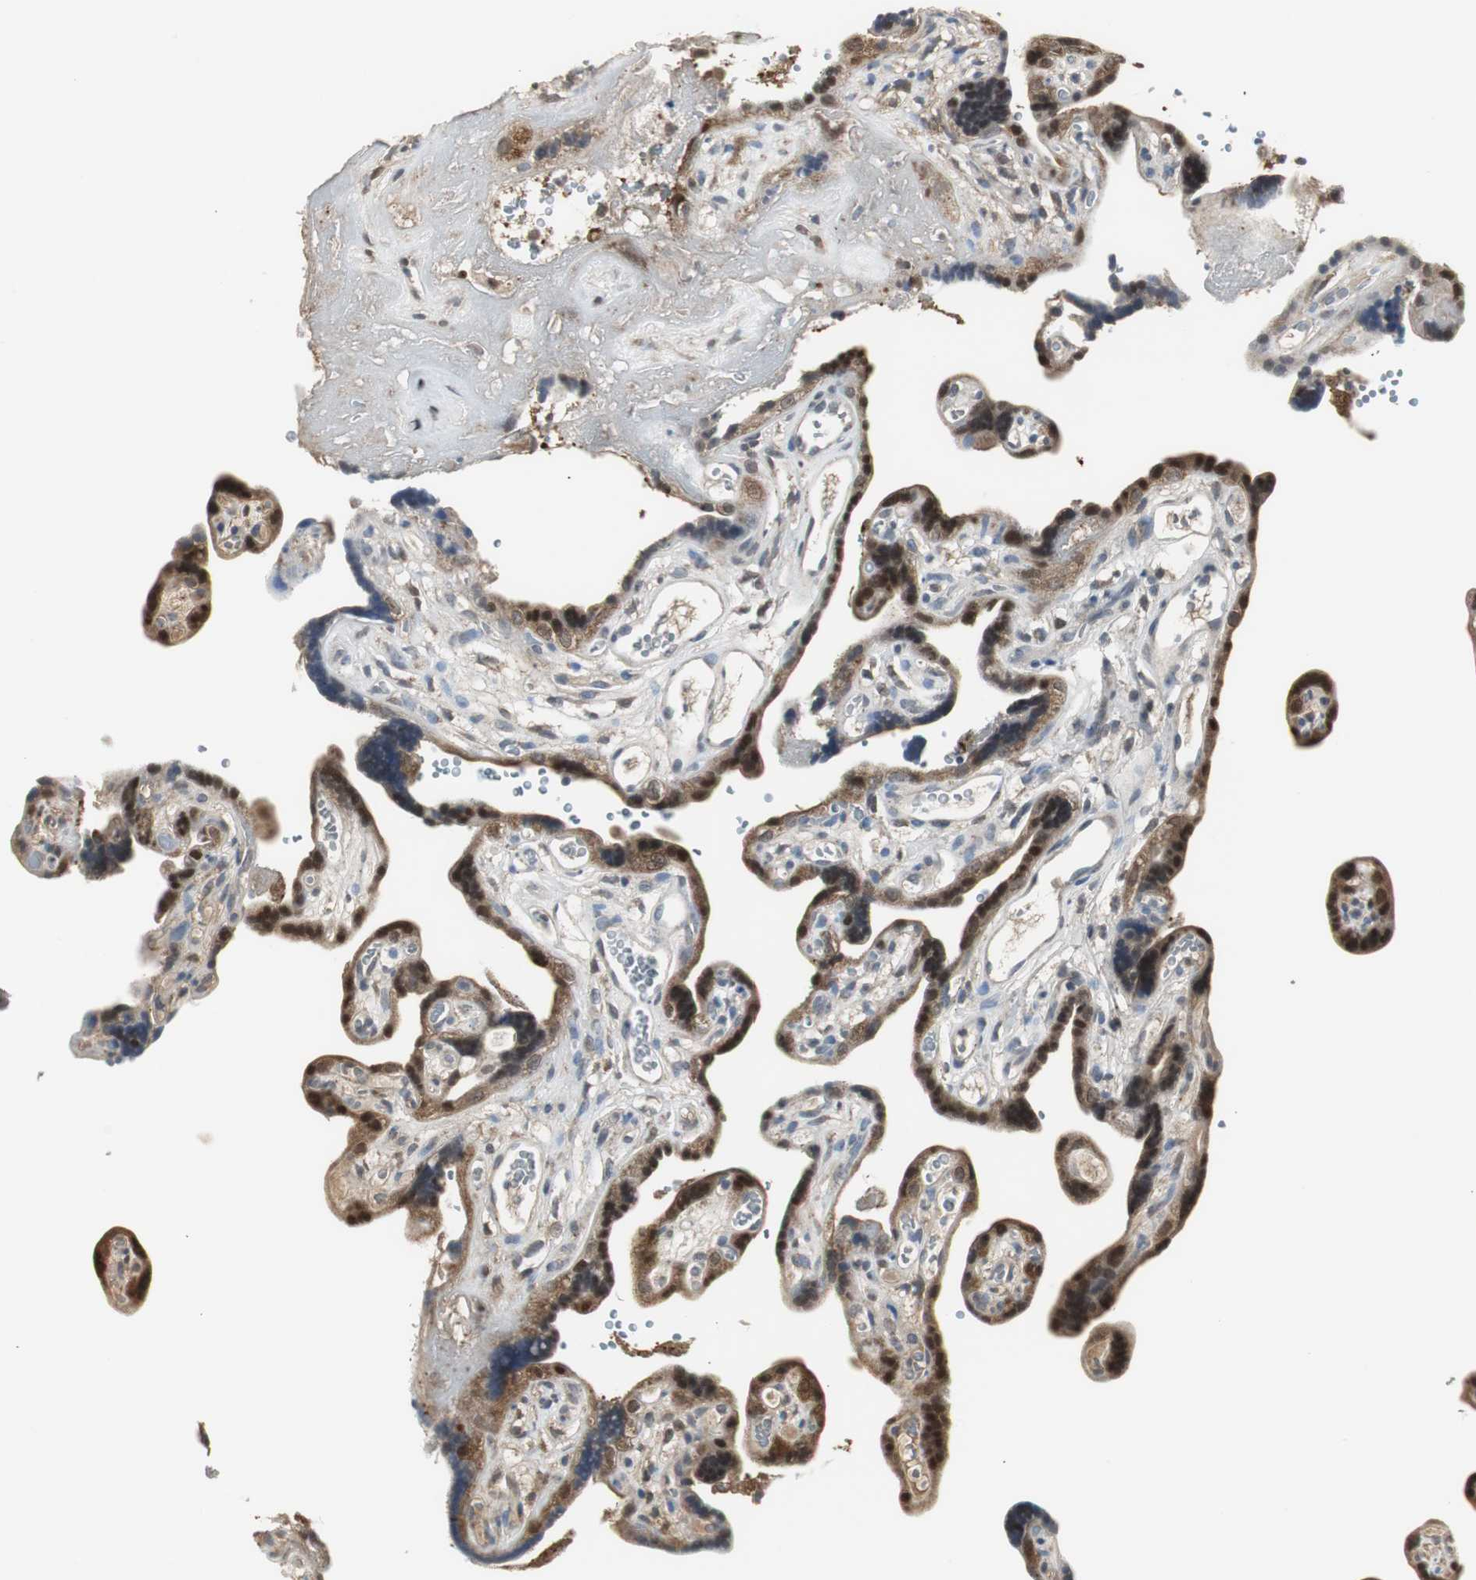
{"staining": {"intensity": "strong", "quantity": ">75%", "location": "cytoplasmic/membranous,nuclear"}, "tissue": "placenta", "cell_type": "Decidual cells", "image_type": "normal", "snomed": [{"axis": "morphology", "description": "Normal tissue, NOS"}, {"axis": "topography", "description": "Placenta"}], "caption": "Immunohistochemistry staining of benign placenta, which demonstrates high levels of strong cytoplasmic/membranous,nuclear expression in approximately >75% of decidual cells indicating strong cytoplasmic/membranous,nuclear protein positivity. The staining was performed using DAB (3,3'-diaminobenzidine) (brown) for protein detection and nuclei were counterstained in hematoxylin (blue).", "gene": "PLIN3", "patient": {"sex": "female", "age": 30}}